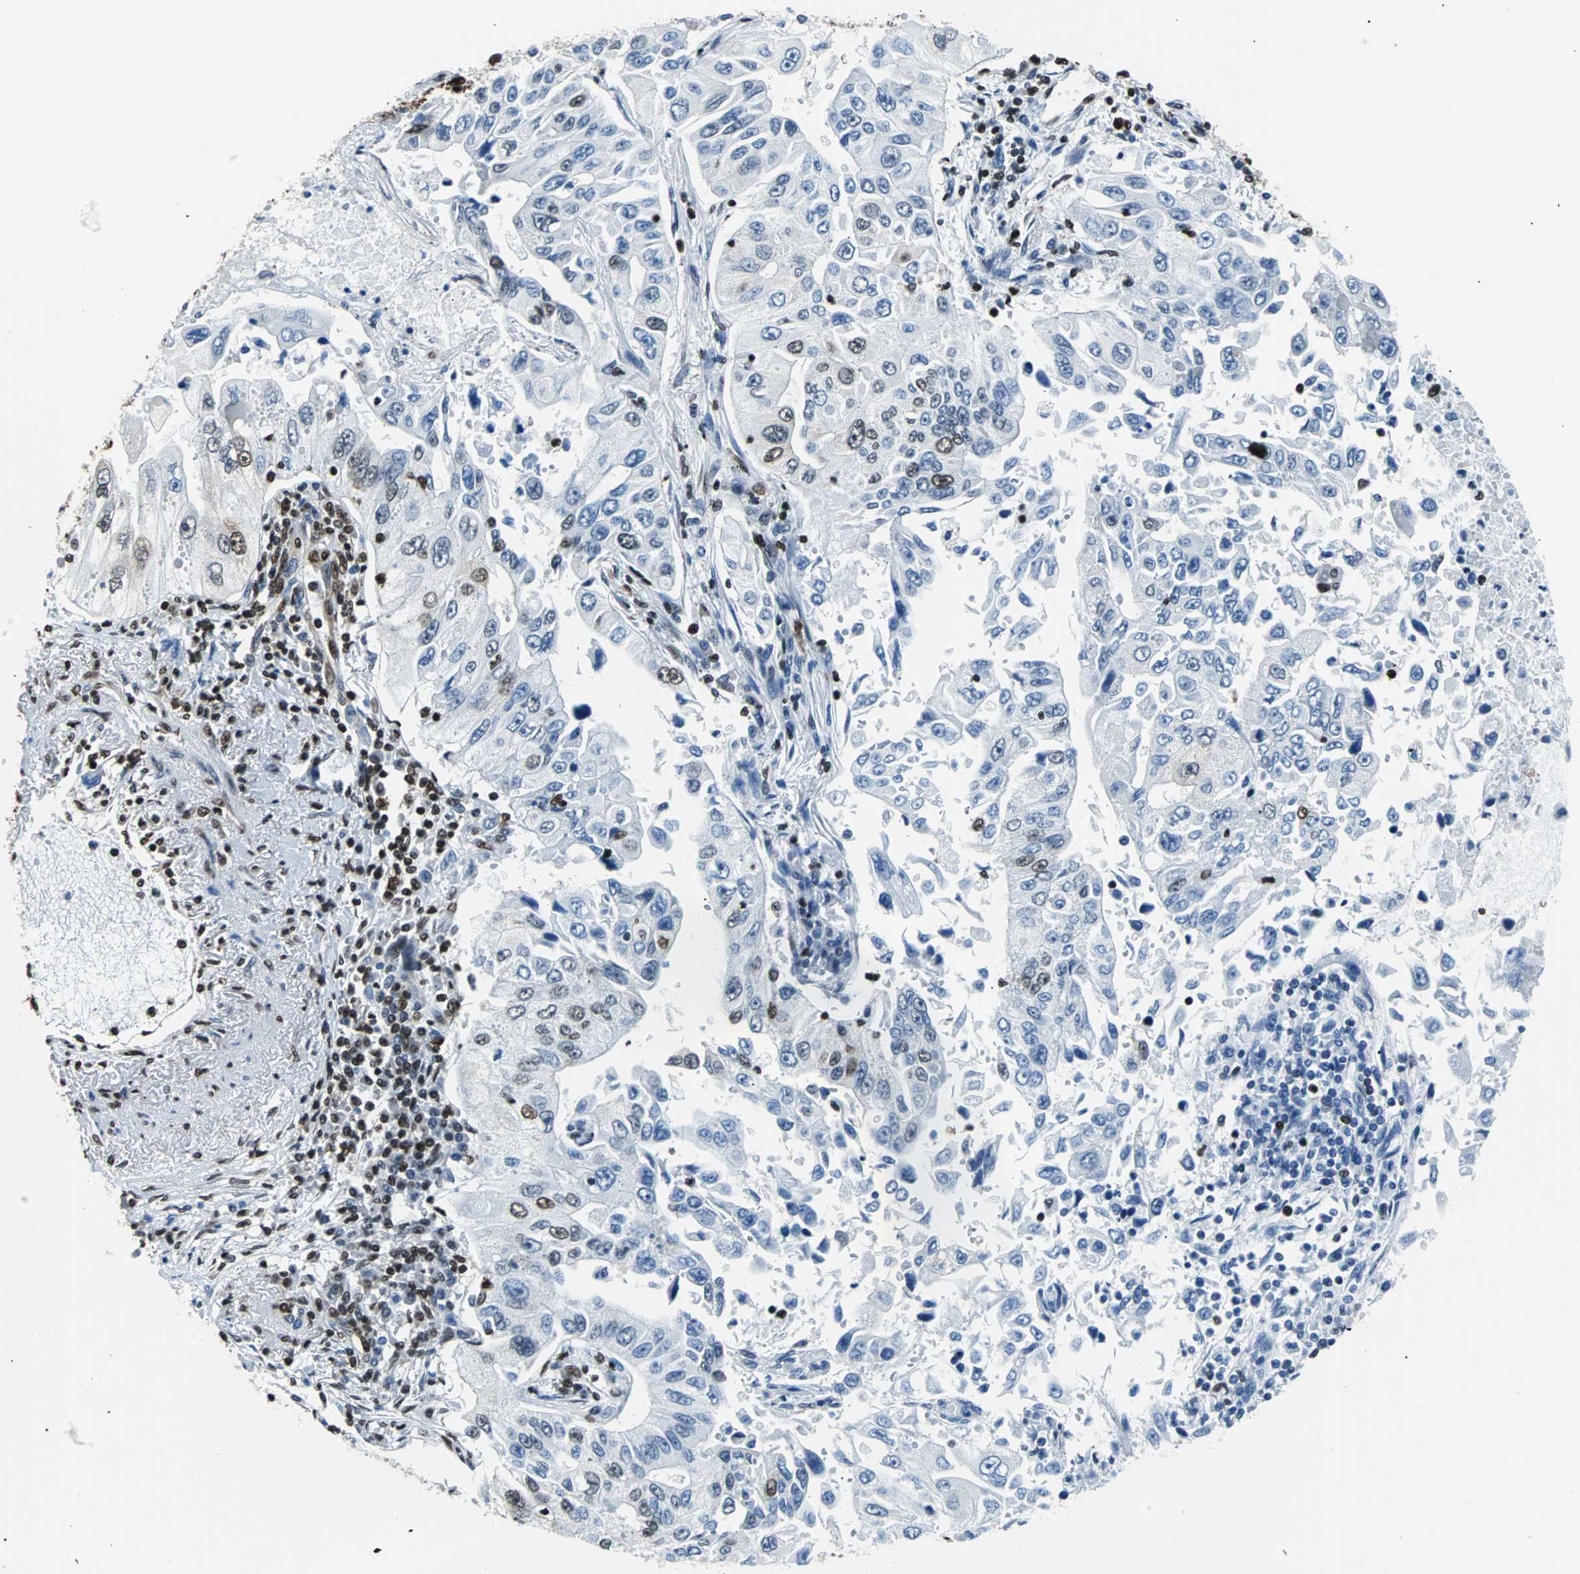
{"staining": {"intensity": "moderate", "quantity": "<25%", "location": "nuclear"}, "tissue": "lung cancer", "cell_type": "Tumor cells", "image_type": "cancer", "snomed": [{"axis": "morphology", "description": "Adenocarcinoma, NOS"}, {"axis": "topography", "description": "Lung"}], "caption": "Immunohistochemistry of lung cancer (adenocarcinoma) reveals low levels of moderate nuclear positivity in approximately <25% of tumor cells.", "gene": "FUBP1", "patient": {"sex": "male", "age": 84}}